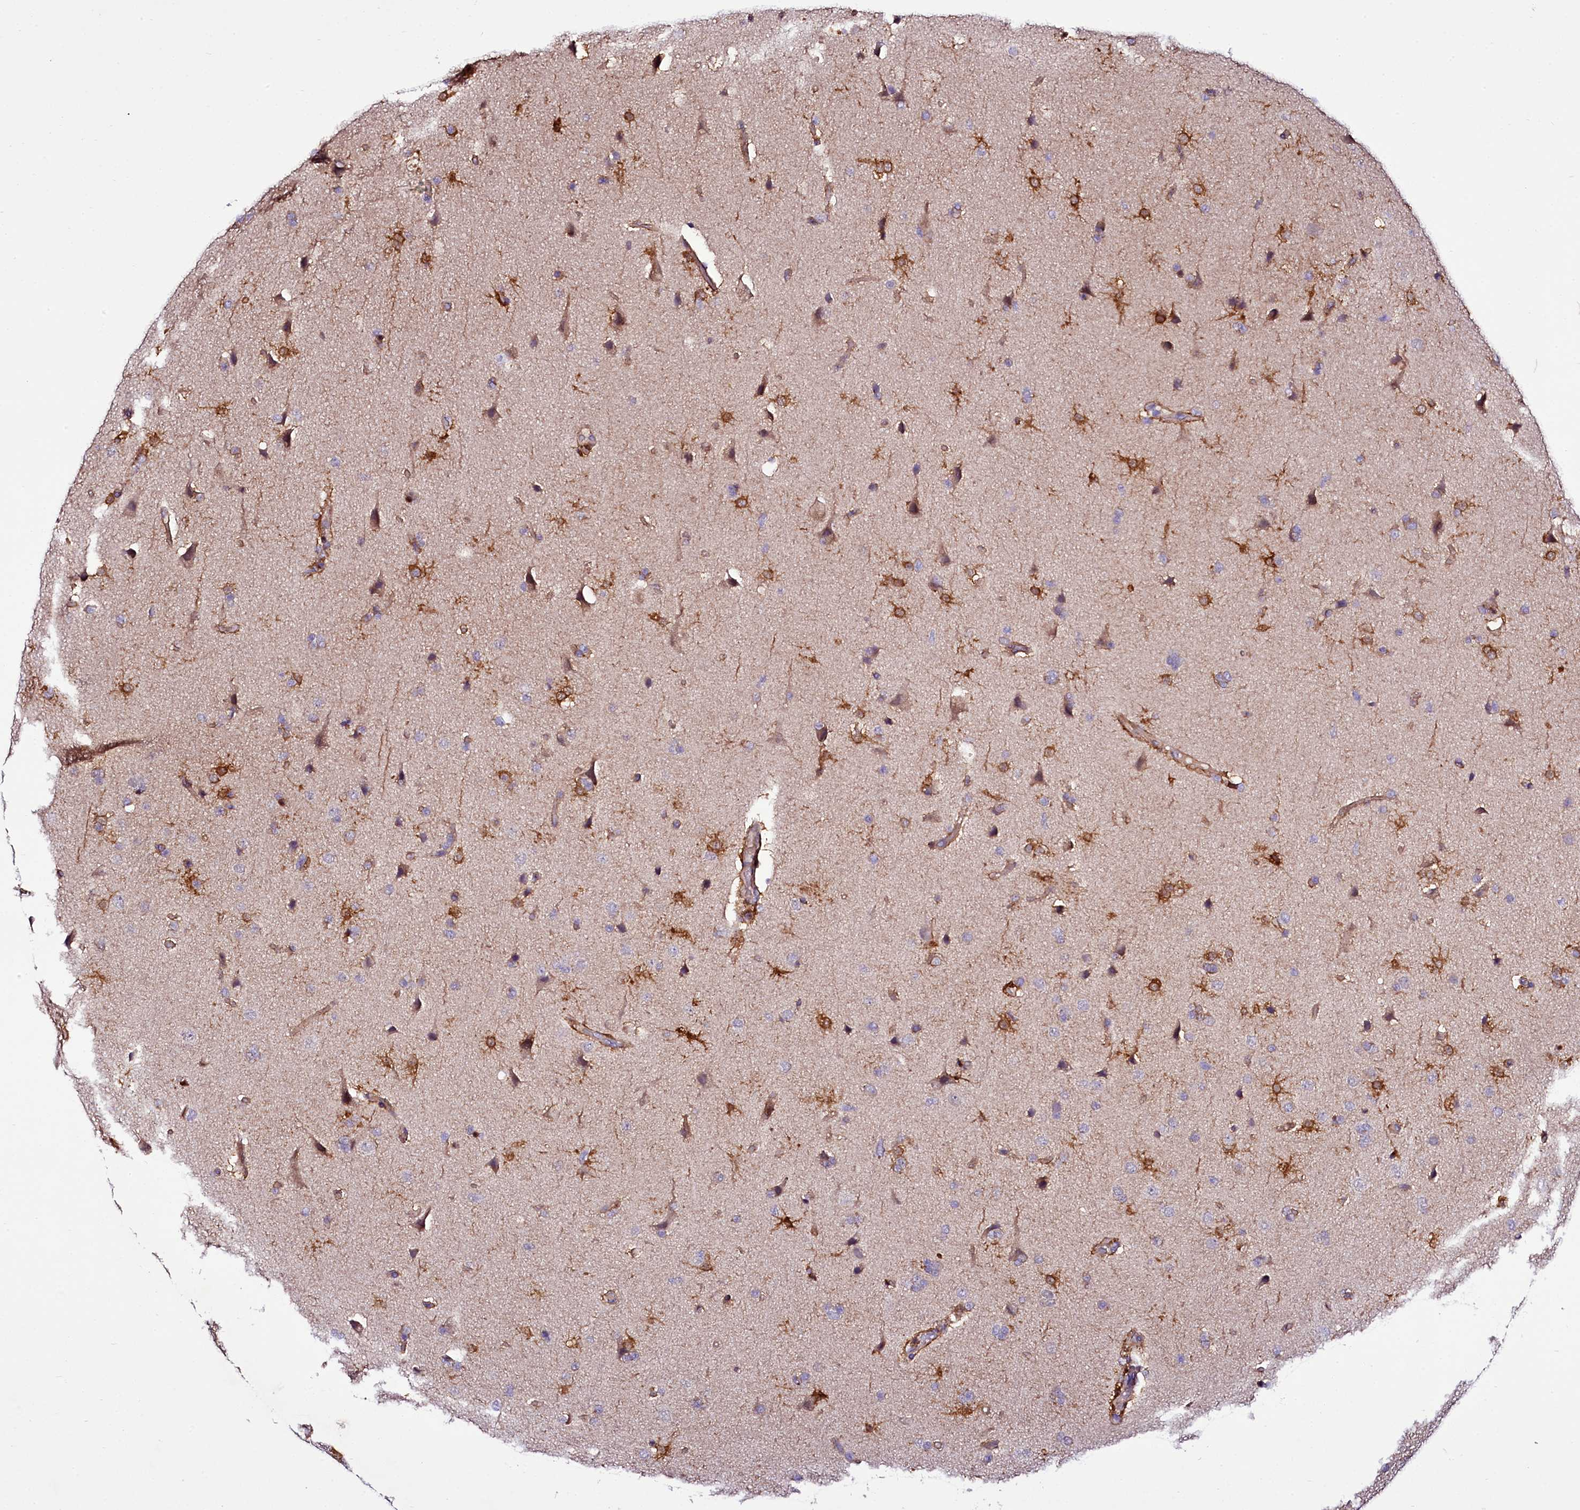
{"staining": {"intensity": "weak", "quantity": "<25%", "location": "cytoplasmic/membranous"}, "tissue": "glioma", "cell_type": "Tumor cells", "image_type": "cancer", "snomed": [{"axis": "morphology", "description": "Glioma, malignant, High grade"}, {"axis": "topography", "description": "Brain"}], "caption": "Histopathology image shows no protein expression in tumor cells of malignant glioma (high-grade) tissue. (Immunohistochemistry (ihc), brightfield microscopy, high magnification).", "gene": "ZC3H12C", "patient": {"sex": "male", "age": 72}}